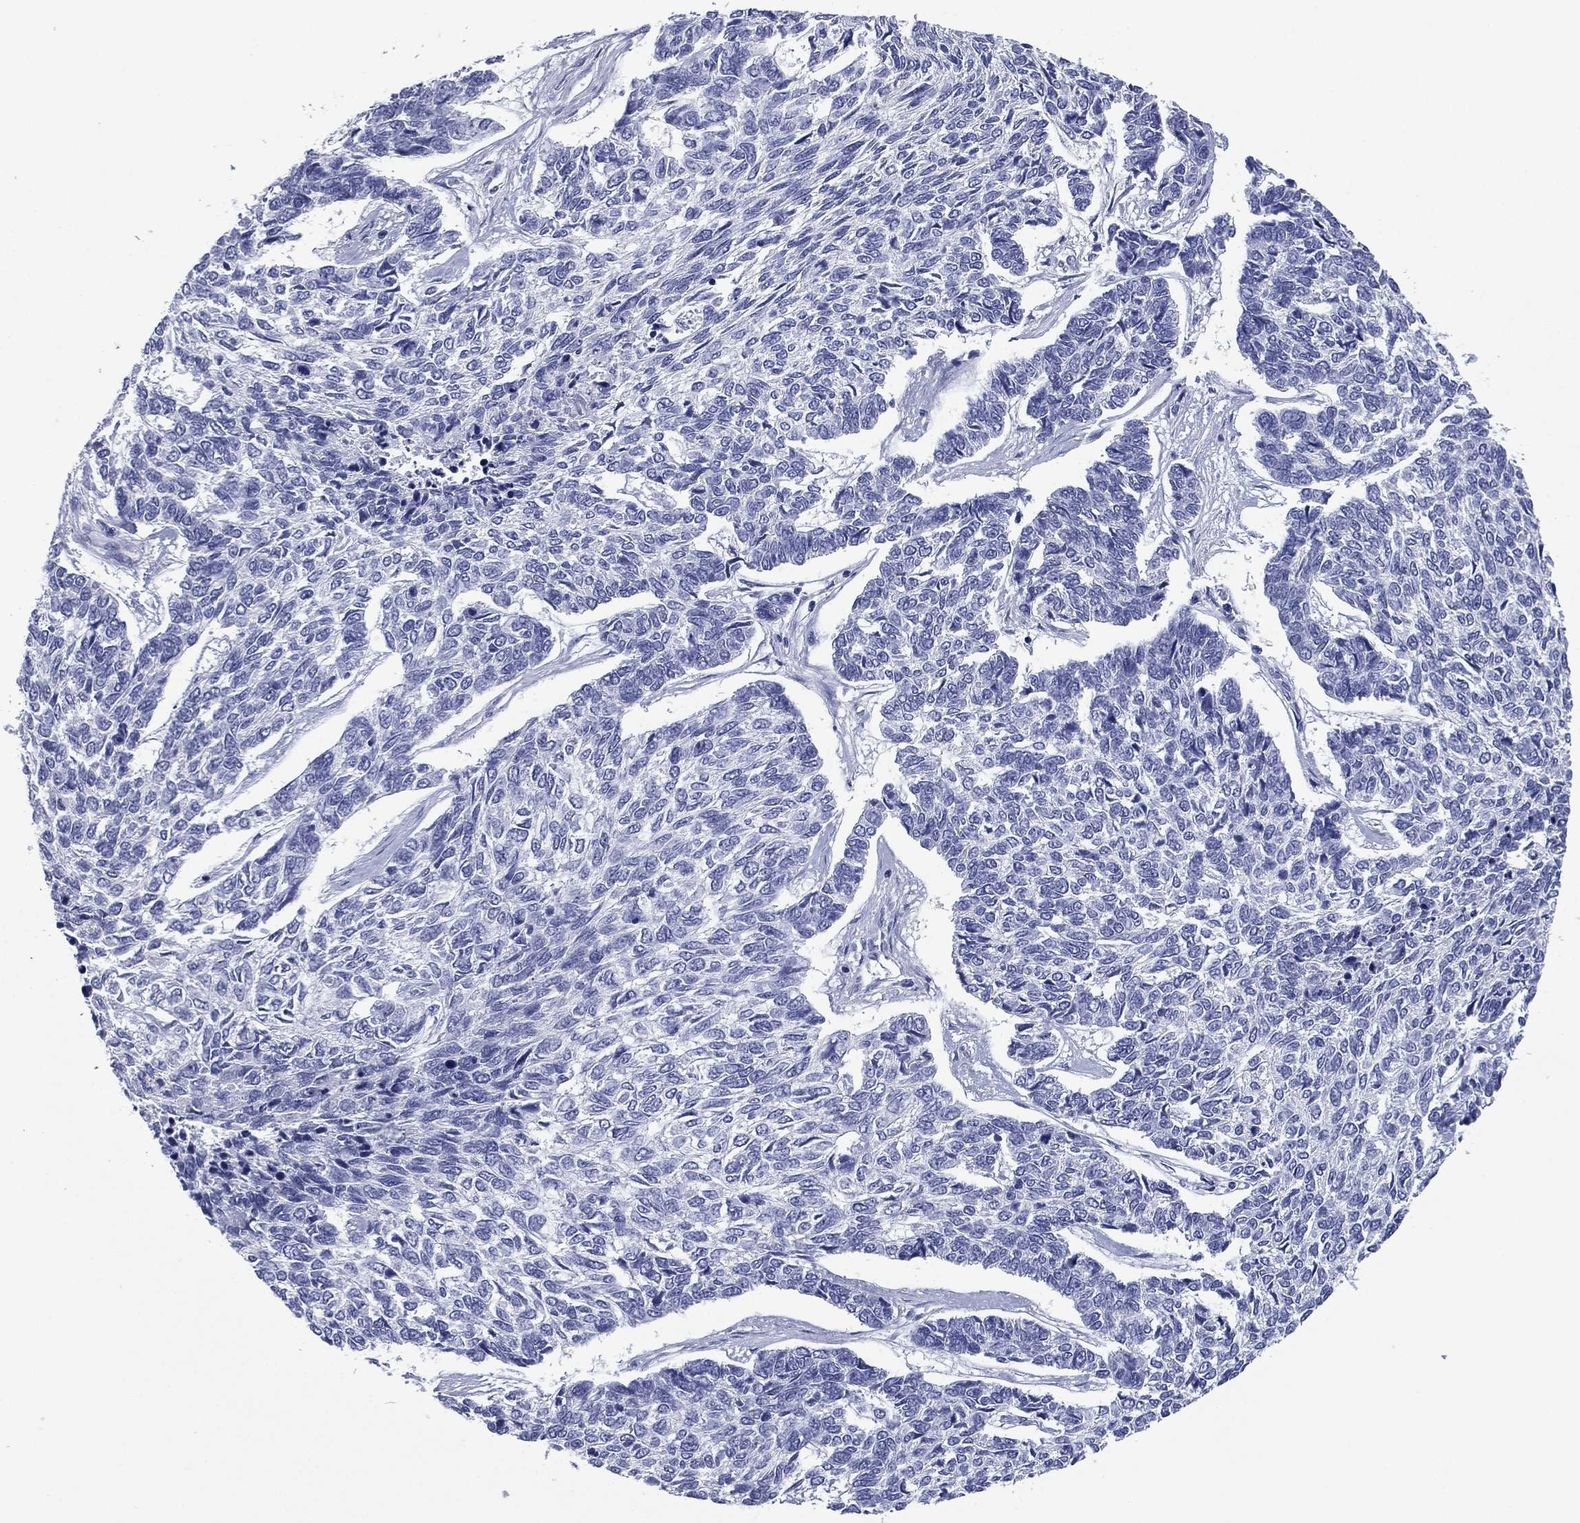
{"staining": {"intensity": "negative", "quantity": "none", "location": "none"}, "tissue": "skin cancer", "cell_type": "Tumor cells", "image_type": "cancer", "snomed": [{"axis": "morphology", "description": "Basal cell carcinoma"}, {"axis": "topography", "description": "Skin"}], "caption": "High power microscopy micrograph of an immunohistochemistry (IHC) image of skin basal cell carcinoma, revealing no significant staining in tumor cells.", "gene": "FCER2", "patient": {"sex": "female", "age": 65}}